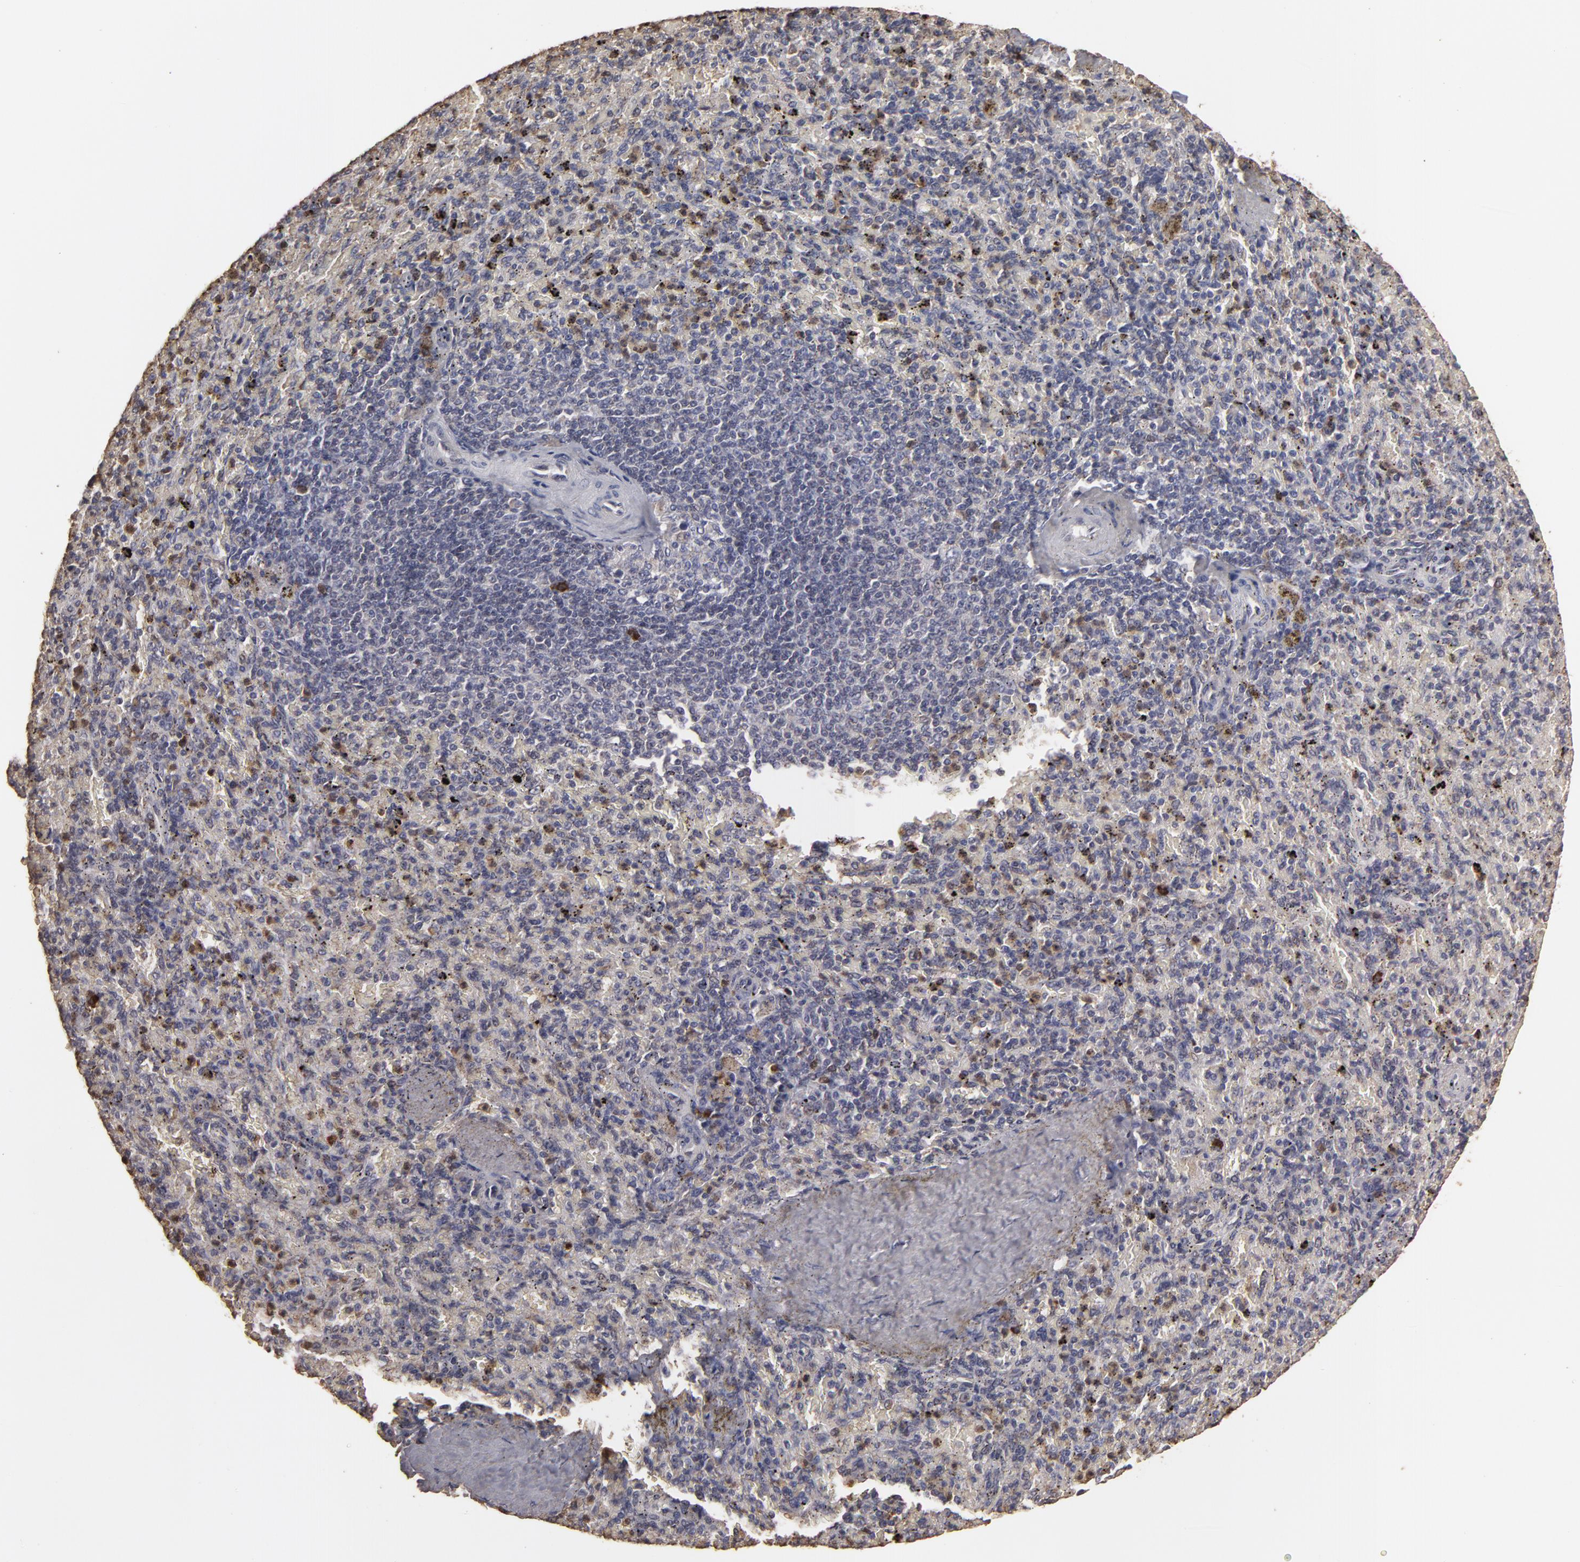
{"staining": {"intensity": "weak", "quantity": "25%-75%", "location": "cytoplasmic/membranous"}, "tissue": "spleen", "cell_type": "Cells in red pulp", "image_type": "normal", "snomed": [{"axis": "morphology", "description": "Normal tissue, NOS"}, {"axis": "topography", "description": "Spleen"}], "caption": "The histopathology image shows immunohistochemical staining of unremarkable spleen. There is weak cytoplasmic/membranous staining is seen in approximately 25%-75% of cells in red pulp.", "gene": "RO60", "patient": {"sex": "female", "age": 43}}